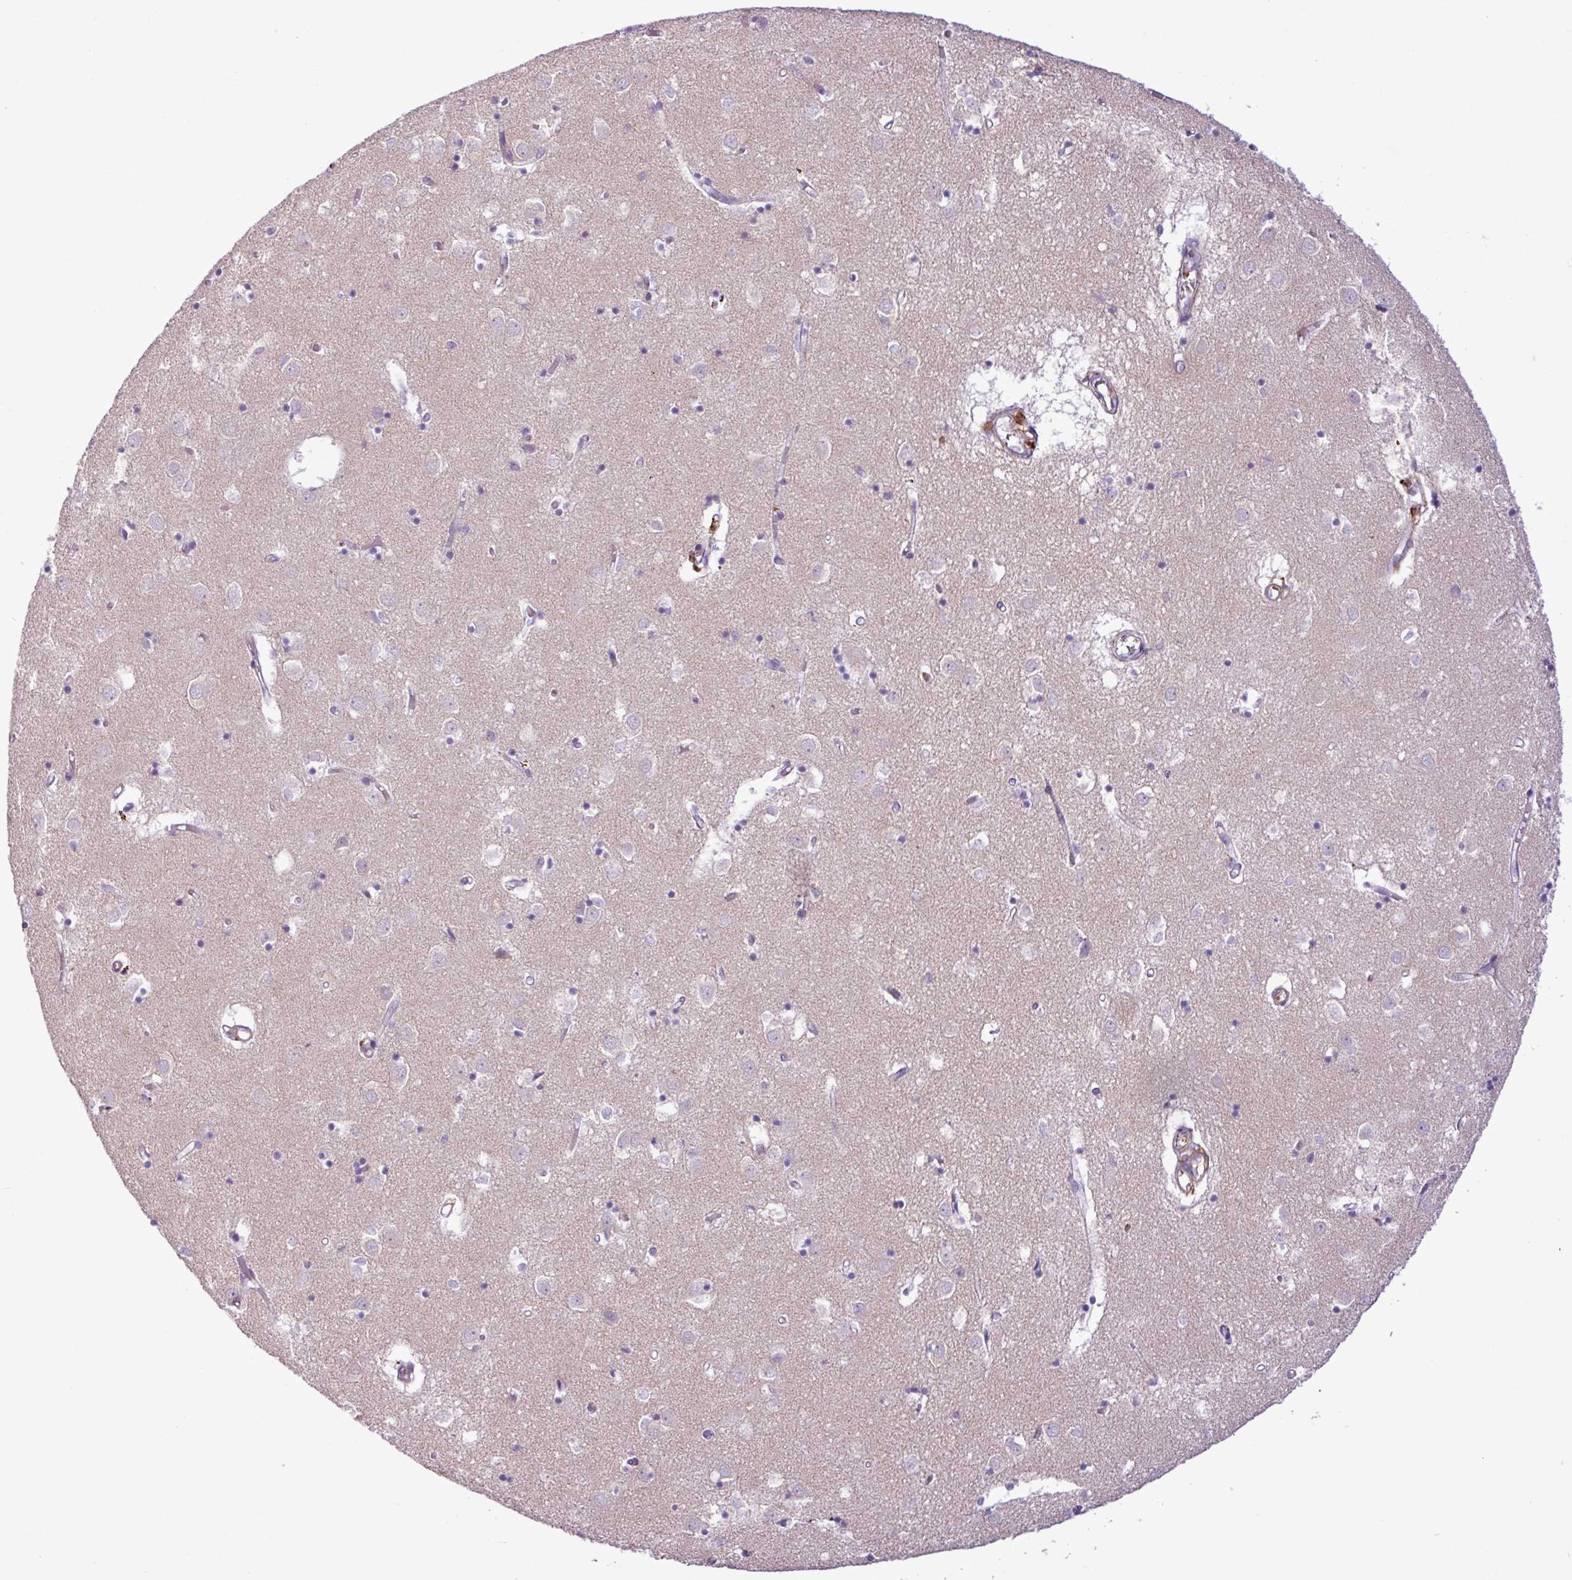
{"staining": {"intensity": "negative", "quantity": "none", "location": "none"}, "tissue": "caudate", "cell_type": "Glial cells", "image_type": "normal", "snomed": [{"axis": "morphology", "description": "Normal tissue, NOS"}, {"axis": "topography", "description": "Lateral ventricle wall"}], "caption": "An IHC micrograph of benign caudate is shown. There is no staining in glial cells of caudate.", "gene": "TMEM200C", "patient": {"sex": "male", "age": 70}}